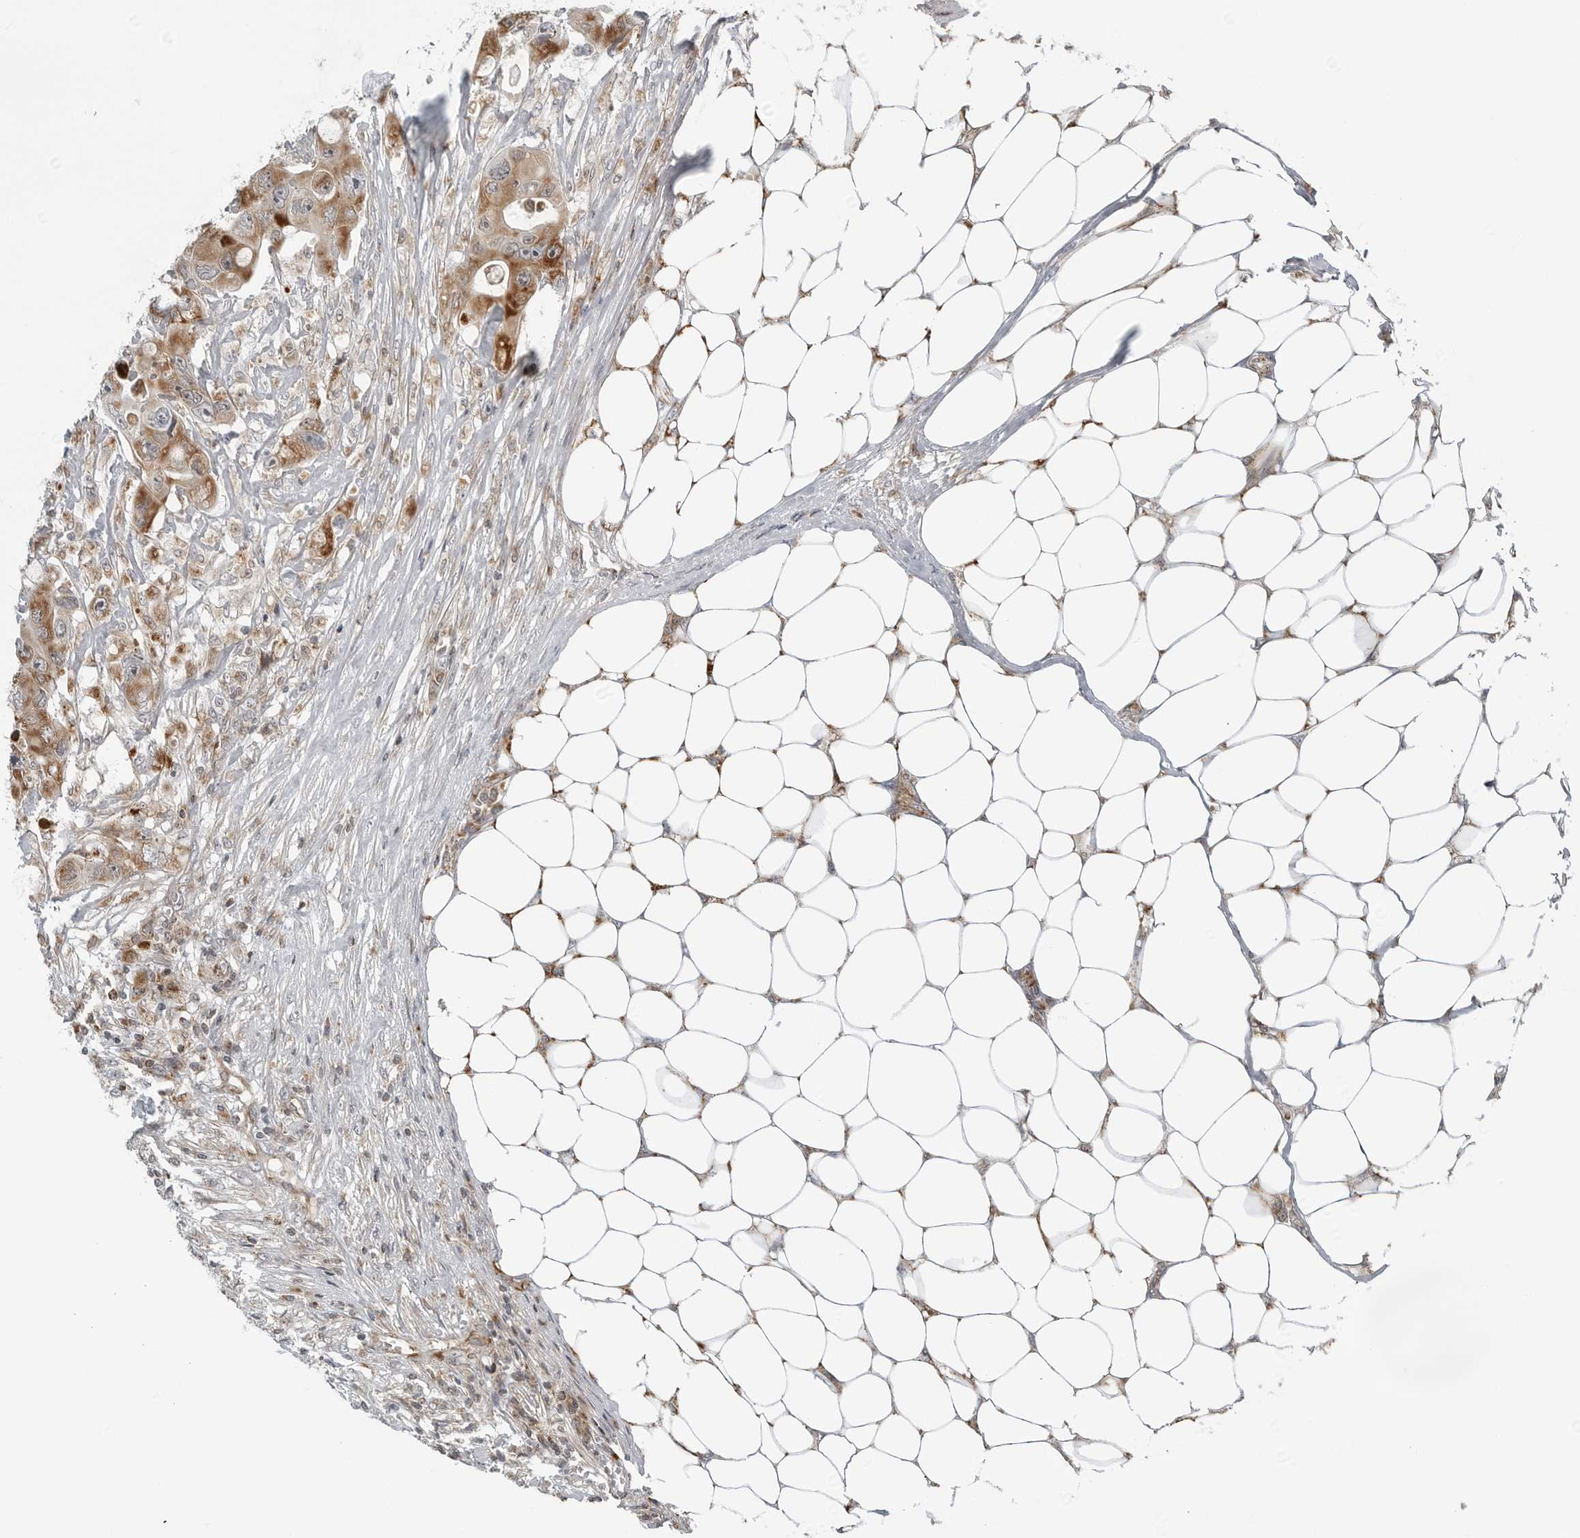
{"staining": {"intensity": "moderate", "quantity": ">75%", "location": "cytoplasmic/membranous"}, "tissue": "colorectal cancer", "cell_type": "Tumor cells", "image_type": "cancer", "snomed": [{"axis": "morphology", "description": "Adenocarcinoma, NOS"}, {"axis": "topography", "description": "Colon"}], "caption": "Adenocarcinoma (colorectal) stained with DAB (3,3'-diaminobenzidine) immunohistochemistry shows medium levels of moderate cytoplasmic/membranous expression in approximately >75% of tumor cells.", "gene": "PEX2", "patient": {"sex": "female", "age": 46}}